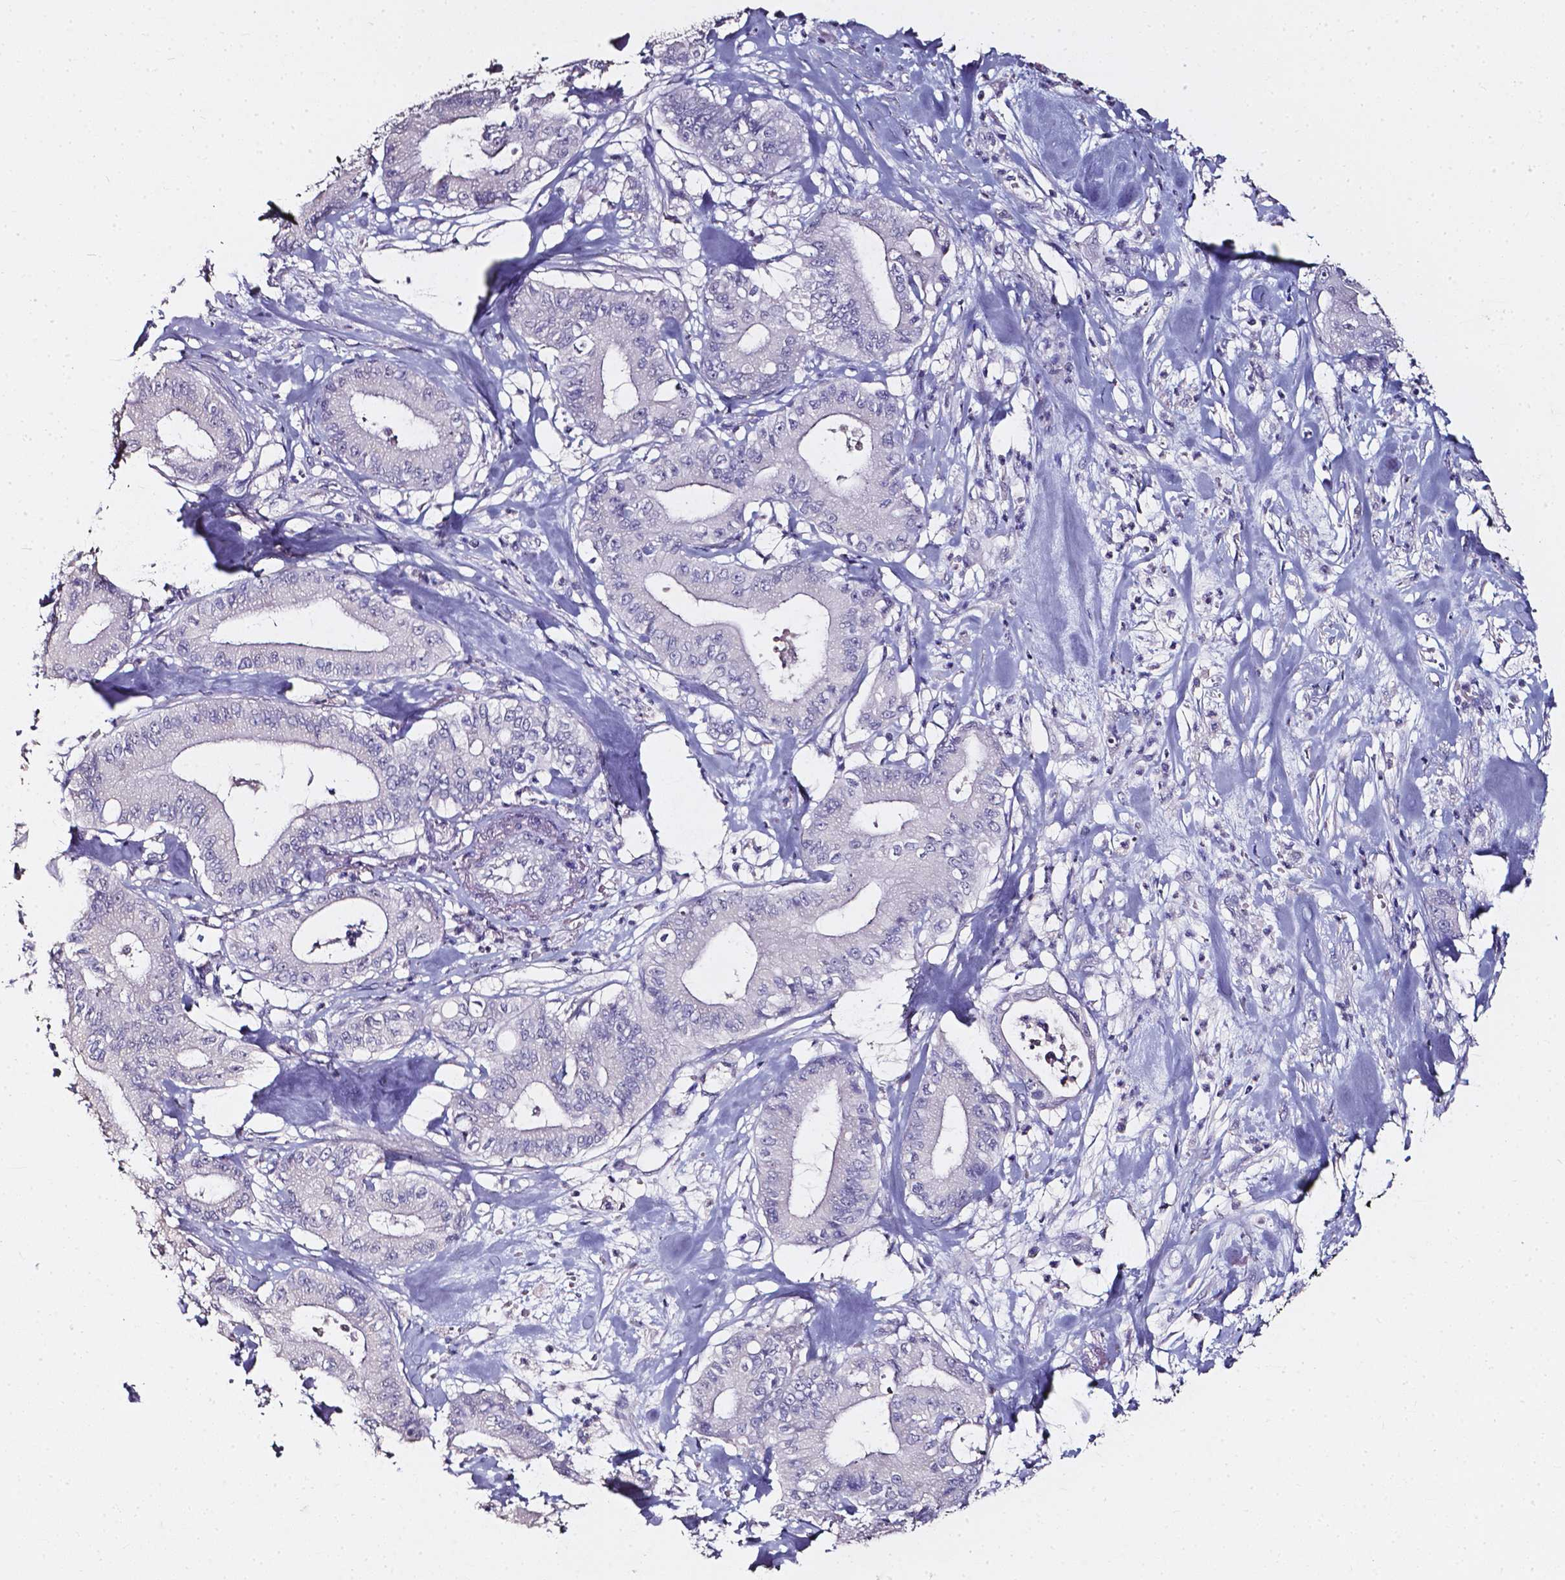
{"staining": {"intensity": "negative", "quantity": "none", "location": "none"}, "tissue": "pancreatic cancer", "cell_type": "Tumor cells", "image_type": "cancer", "snomed": [{"axis": "morphology", "description": "Adenocarcinoma, NOS"}, {"axis": "topography", "description": "Pancreas"}], "caption": "The image exhibits no significant positivity in tumor cells of pancreatic adenocarcinoma.", "gene": "AKR1B10", "patient": {"sex": "male", "age": 71}}